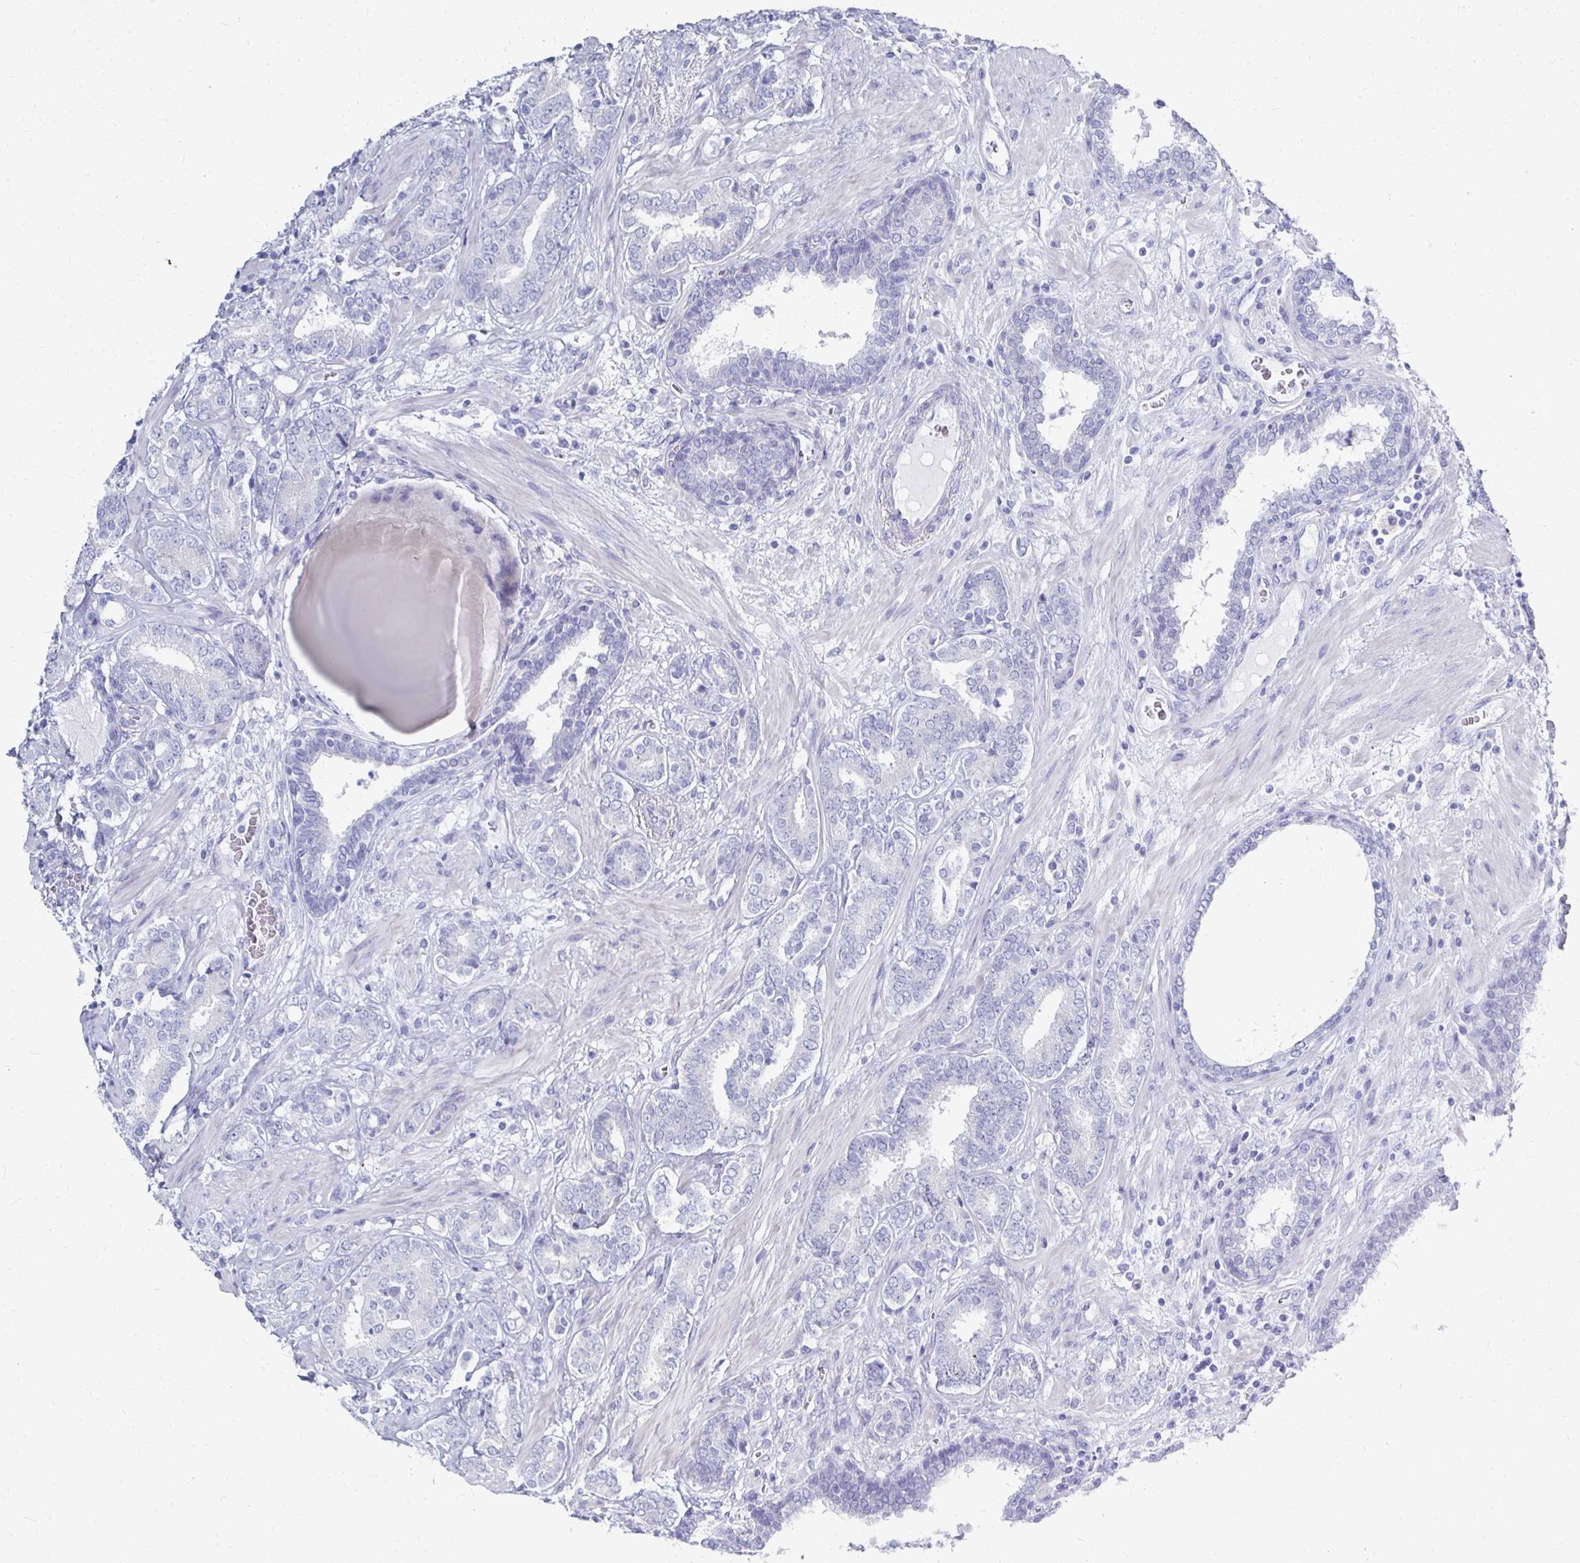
{"staining": {"intensity": "negative", "quantity": "none", "location": "none"}, "tissue": "prostate cancer", "cell_type": "Tumor cells", "image_type": "cancer", "snomed": [{"axis": "morphology", "description": "Adenocarcinoma, High grade"}, {"axis": "topography", "description": "Prostate"}], "caption": "Prostate cancer (adenocarcinoma (high-grade)) stained for a protein using IHC exhibits no staining tumor cells.", "gene": "SYCP3", "patient": {"sex": "male", "age": 62}}